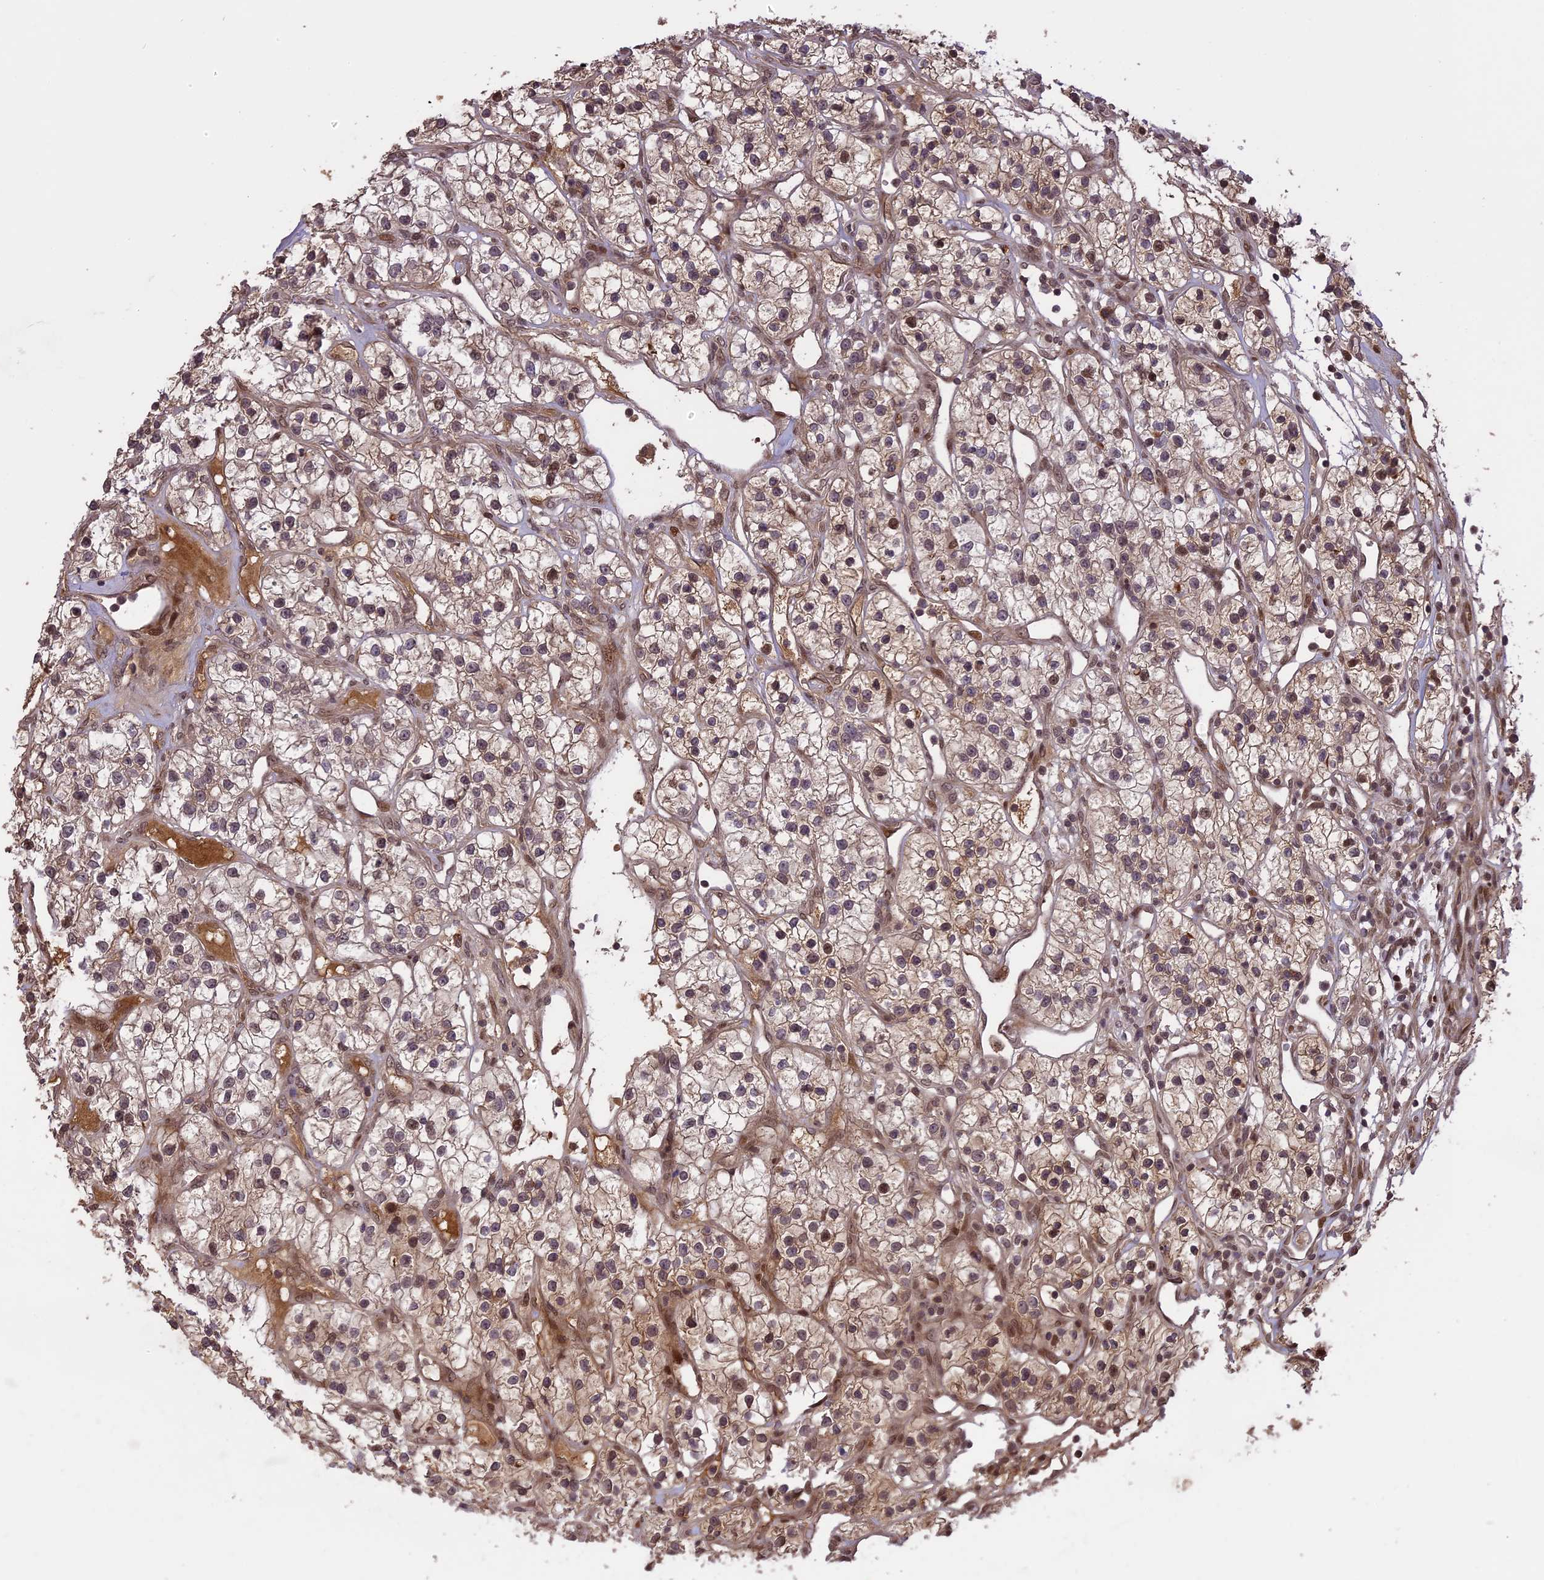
{"staining": {"intensity": "moderate", "quantity": "<25%", "location": "cytoplasmic/membranous,nuclear"}, "tissue": "renal cancer", "cell_type": "Tumor cells", "image_type": "cancer", "snomed": [{"axis": "morphology", "description": "Adenocarcinoma, NOS"}, {"axis": "topography", "description": "Kidney"}], "caption": "A brown stain labels moderate cytoplasmic/membranous and nuclear positivity of a protein in renal cancer tumor cells.", "gene": "PRELID2", "patient": {"sex": "female", "age": 57}}